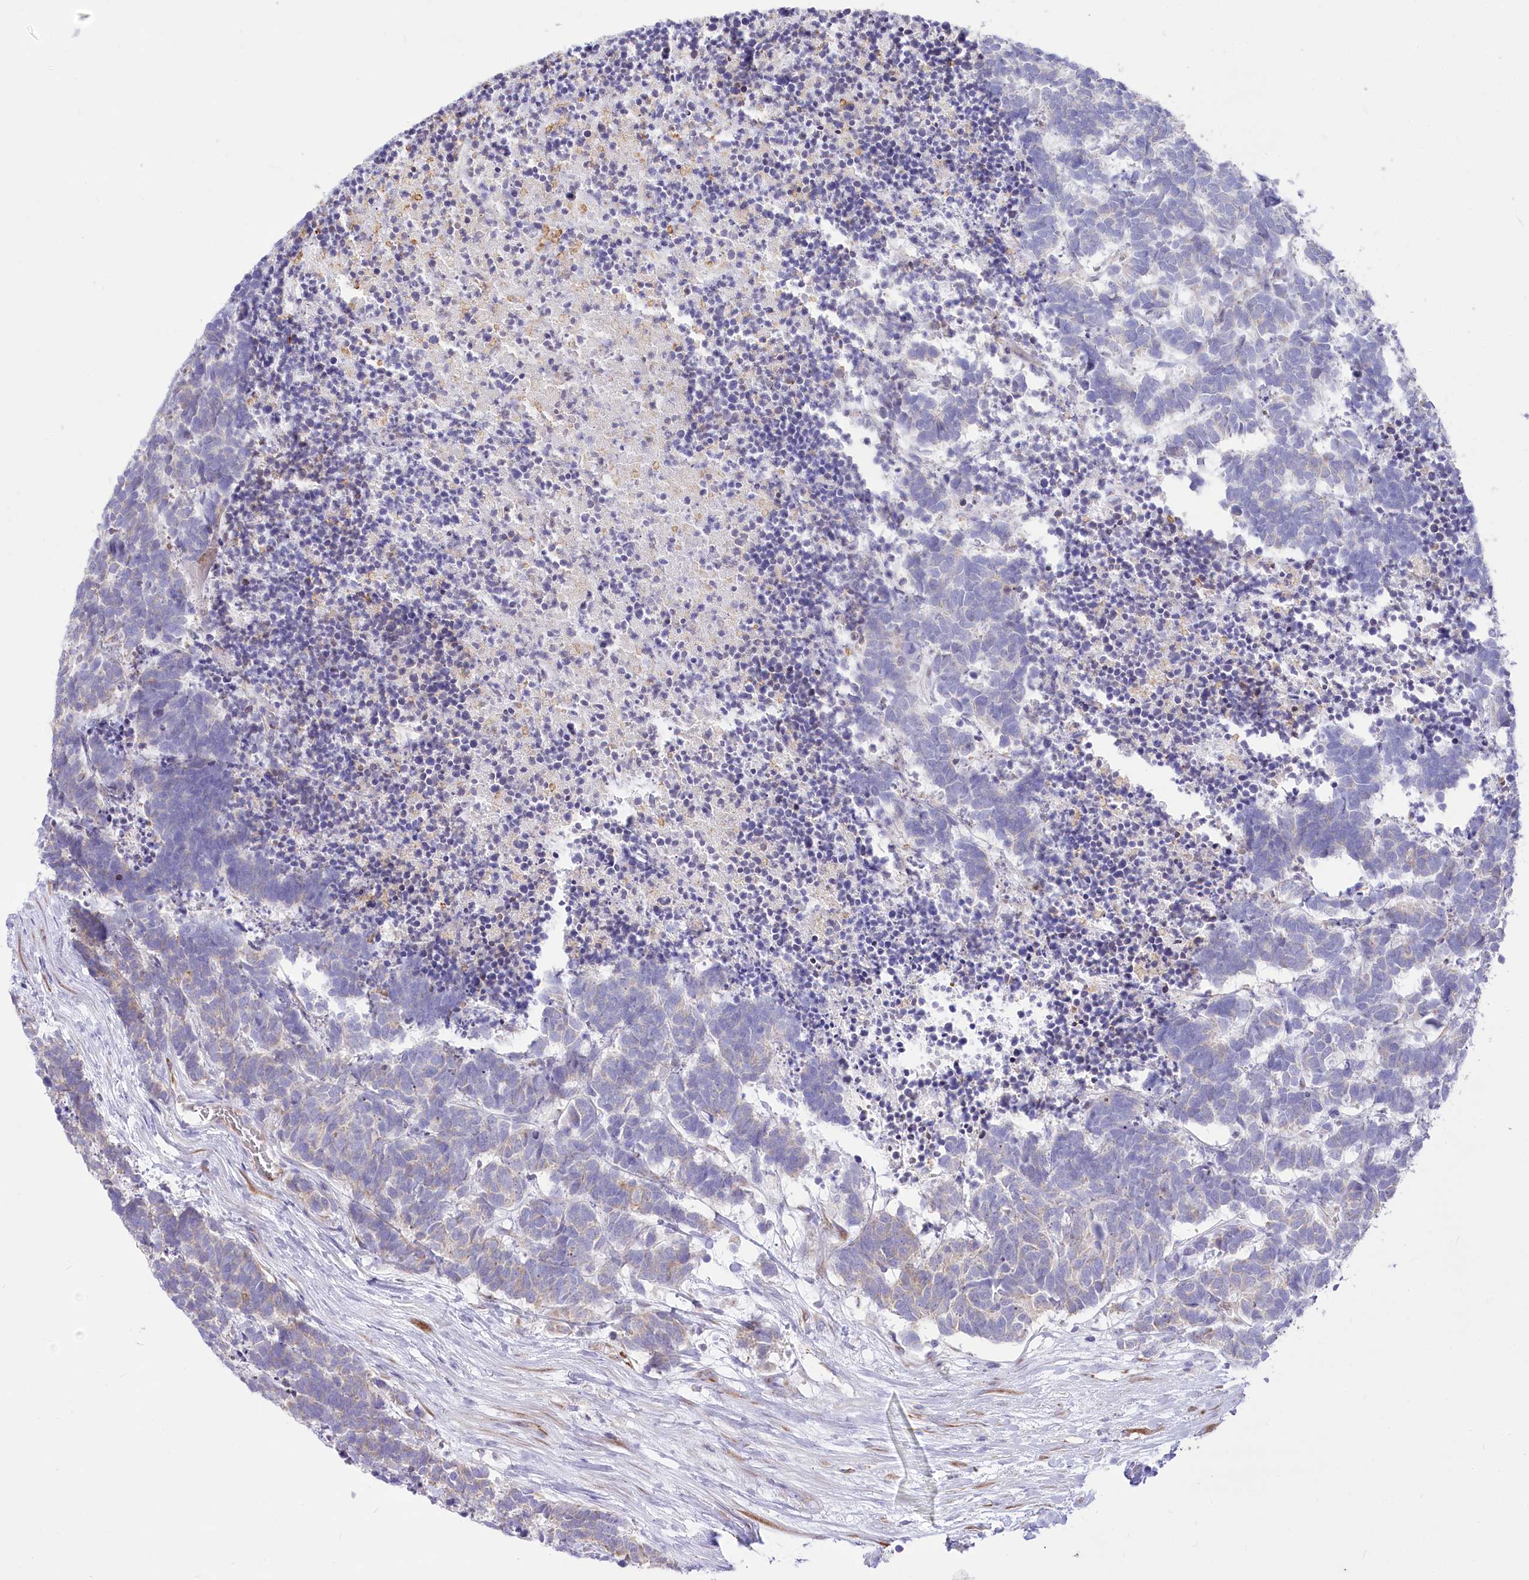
{"staining": {"intensity": "negative", "quantity": "none", "location": "none"}, "tissue": "carcinoid", "cell_type": "Tumor cells", "image_type": "cancer", "snomed": [{"axis": "morphology", "description": "Carcinoma, NOS"}, {"axis": "morphology", "description": "Carcinoid, malignant, NOS"}, {"axis": "topography", "description": "Urinary bladder"}], "caption": "Immunohistochemistry photomicrograph of human carcinoid stained for a protein (brown), which exhibits no staining in tumor cells.", "gene": "STT3B", "patient": {"sex": "male", "age": 57}}